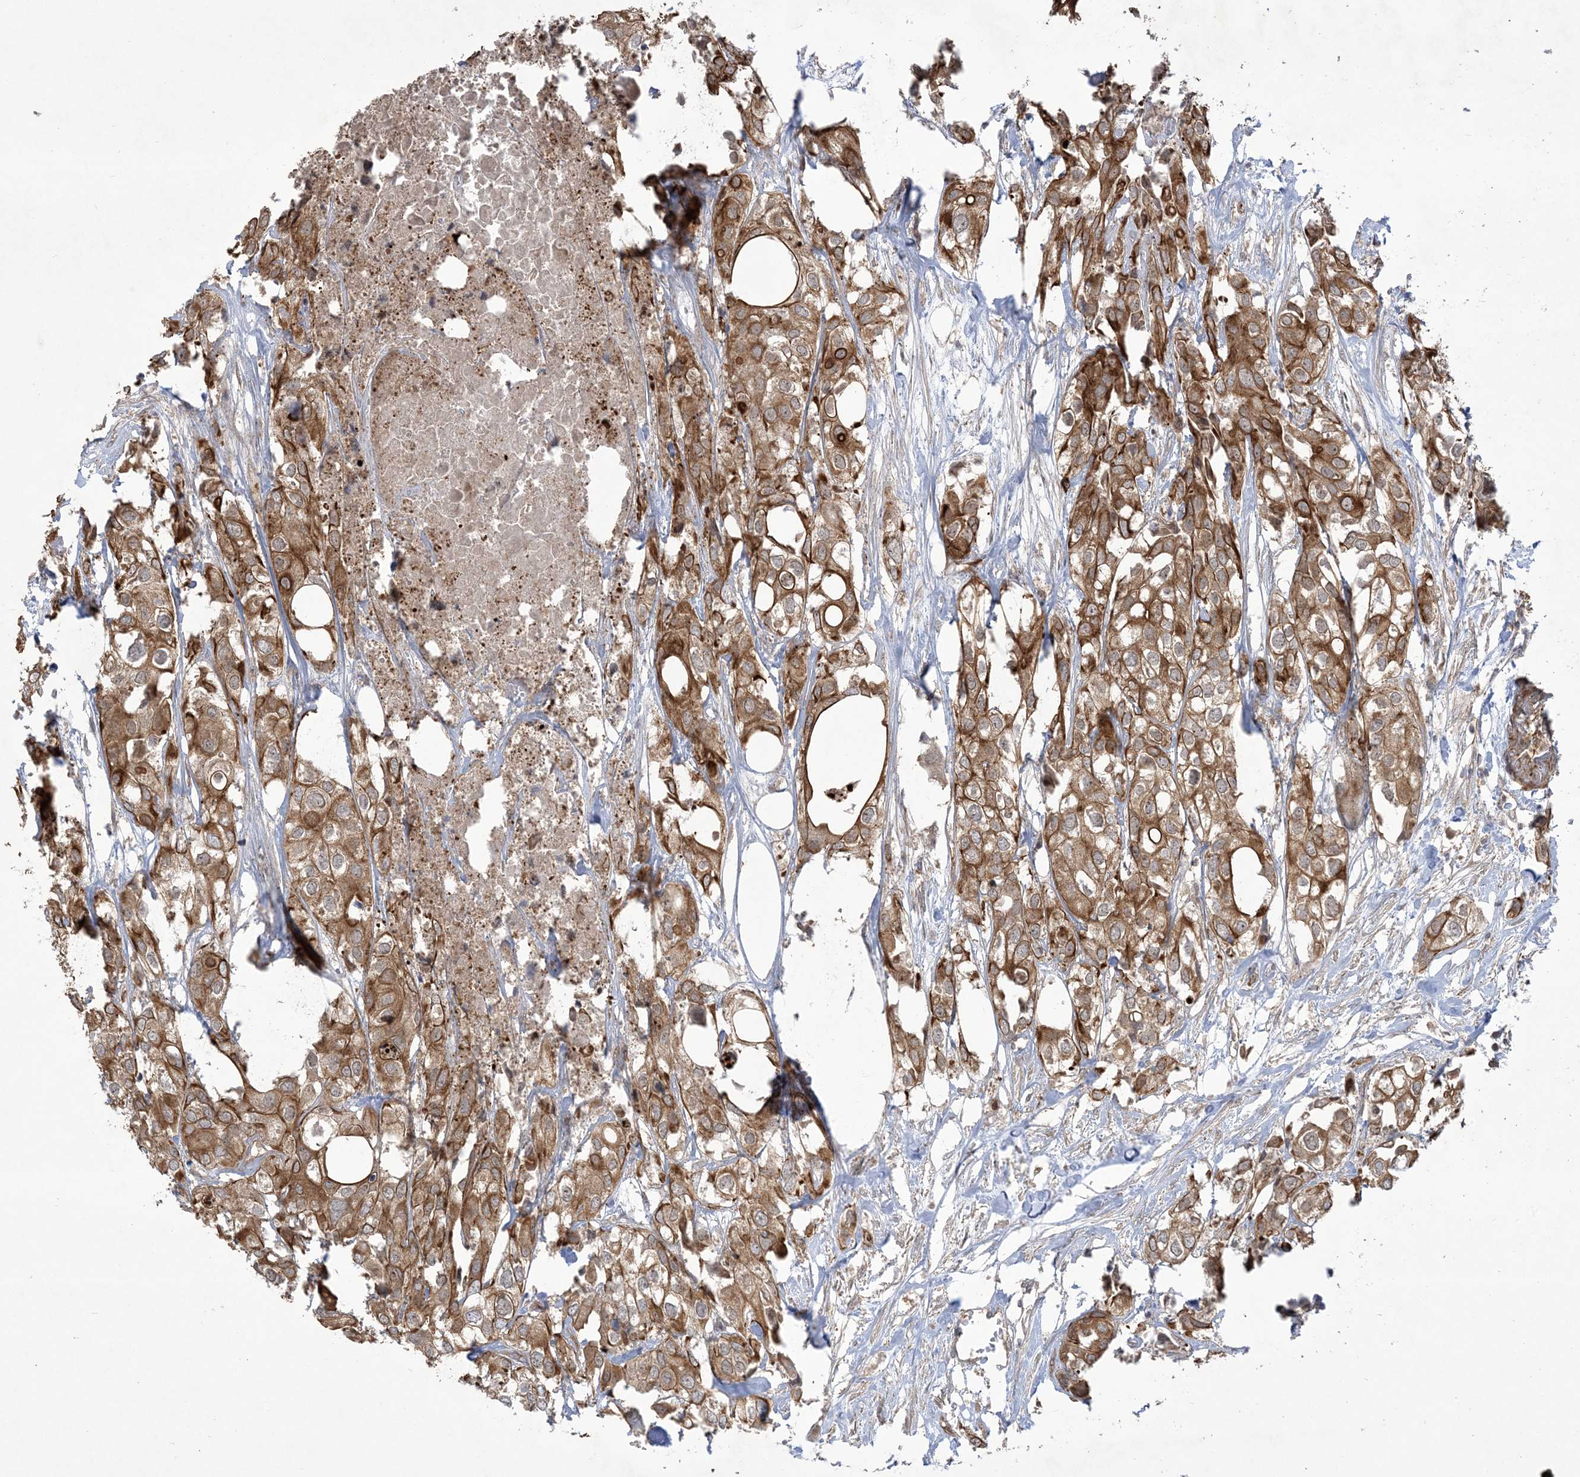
{"staining": {"intensity": "strong", "quantity": ">75%", "location": "cytoplasmic/membranous"}, "tissue": "urothelial cancer", "cell_type": "Tumor cells", "image_type": "cancer", "snomed": [{"axis": "morphology", "description": "Urothelial carcinoma, High grade"}, {"axis": "topography", "description": "Urinary bladder"}], "caption": "A brown stain highlights strong cytoplasmic/membranous staining of a protein in human high-grade urothelial carcinoma tumor cells.", "gene": "SOGA3", "patient": {"sex": "male", "age": 64}}